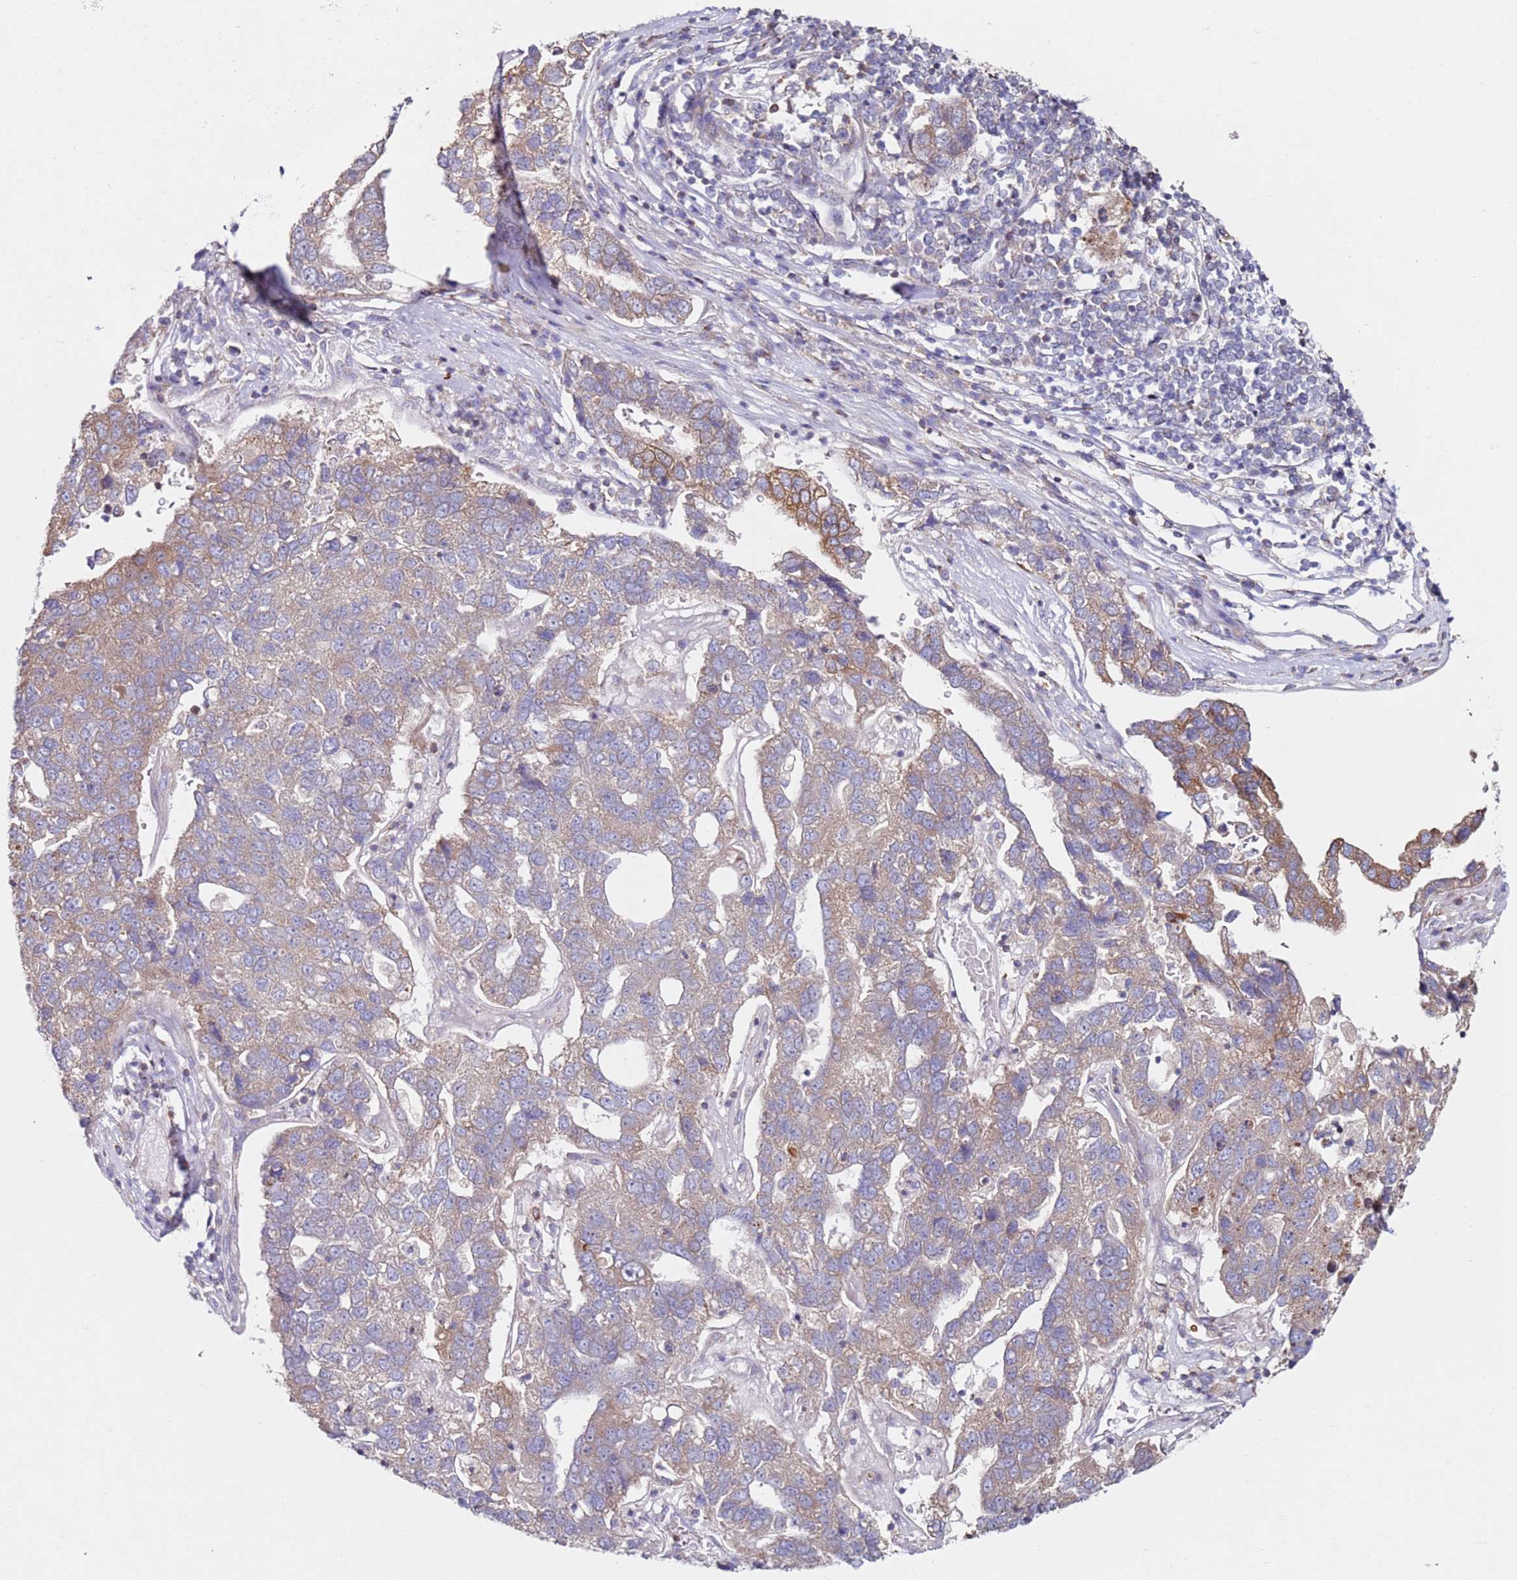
{"staining": {"intensity": "moderate", "quantity": ">75%", "location": "cytoplasmic/membranous"}, "tissue": "pancreatic cancer", "cell_type": "Tumor cells", "image_type": "cancer", "snomed": [{"axis": "morphology", "description": "Adenocarcinoma, NOS"}, {"axis": "topography", "description": "Pancreas"}], "caption": "Immunohistochemistry of human pancreatic cancer displays medium levels of moderate cytoplasmic/membranous expression in approximately >75% of tumor cells. (IHC, brightfield microscopy, high magnification).", "gene": "CNOT9", "patient": {"sex": "female", "age": 61}}